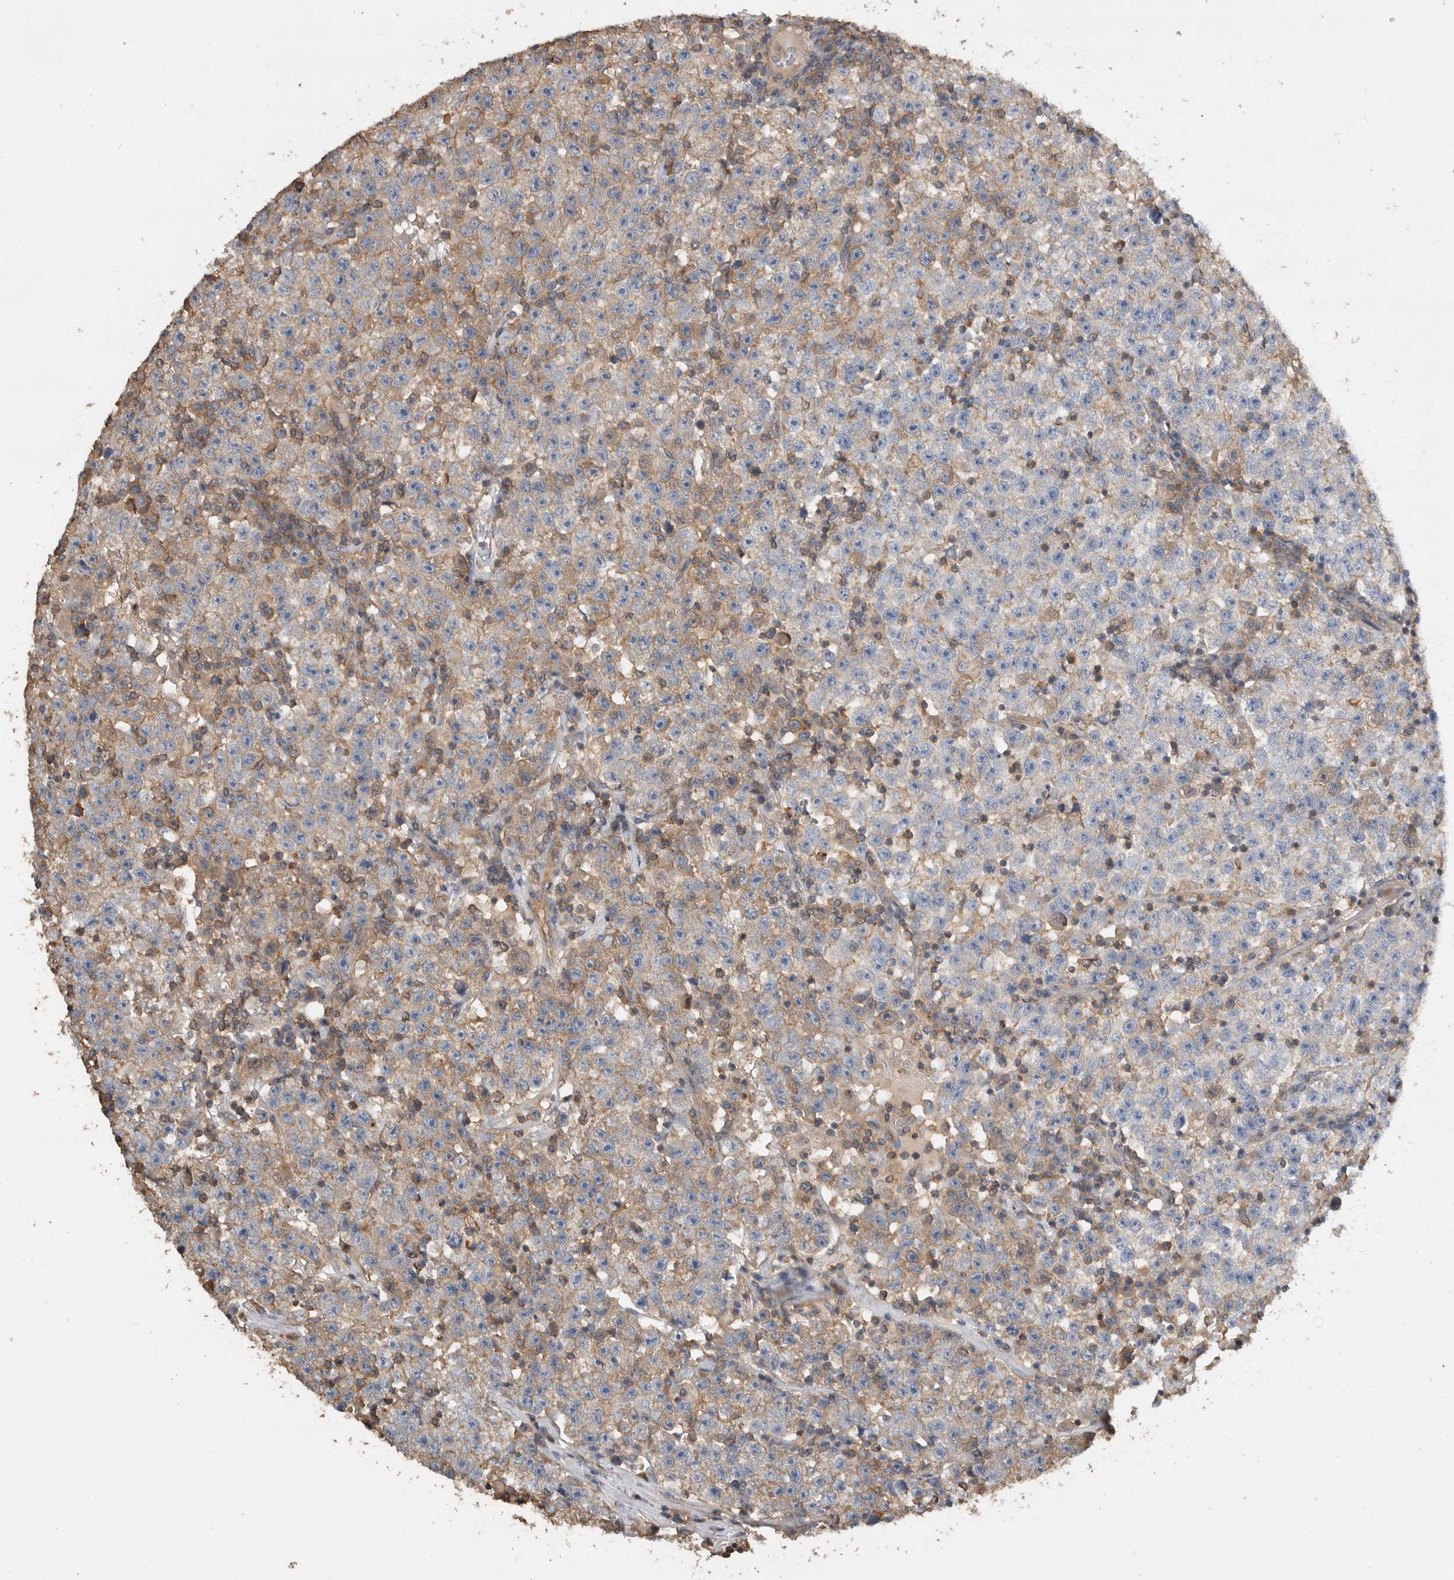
{"staining": {"intensity": "negative", "quantity": "none", "location": "none"}, "tissue": "testis cancer", "cell_type": "Tumor cells", "image_type": "cancer", "snomed": [{"axis": "morphology", "description": "Seminoma, NOS"}, {"axis": "topography", "description": "Testis"}], "caption": "Immunohistochemistry (IHC) image of testis seminoma stained for a protein (brown), which demonstrates no expression in tumor cells.", "gene": "EIF4G3", "patient": {"sex": "male", "age": 22}}